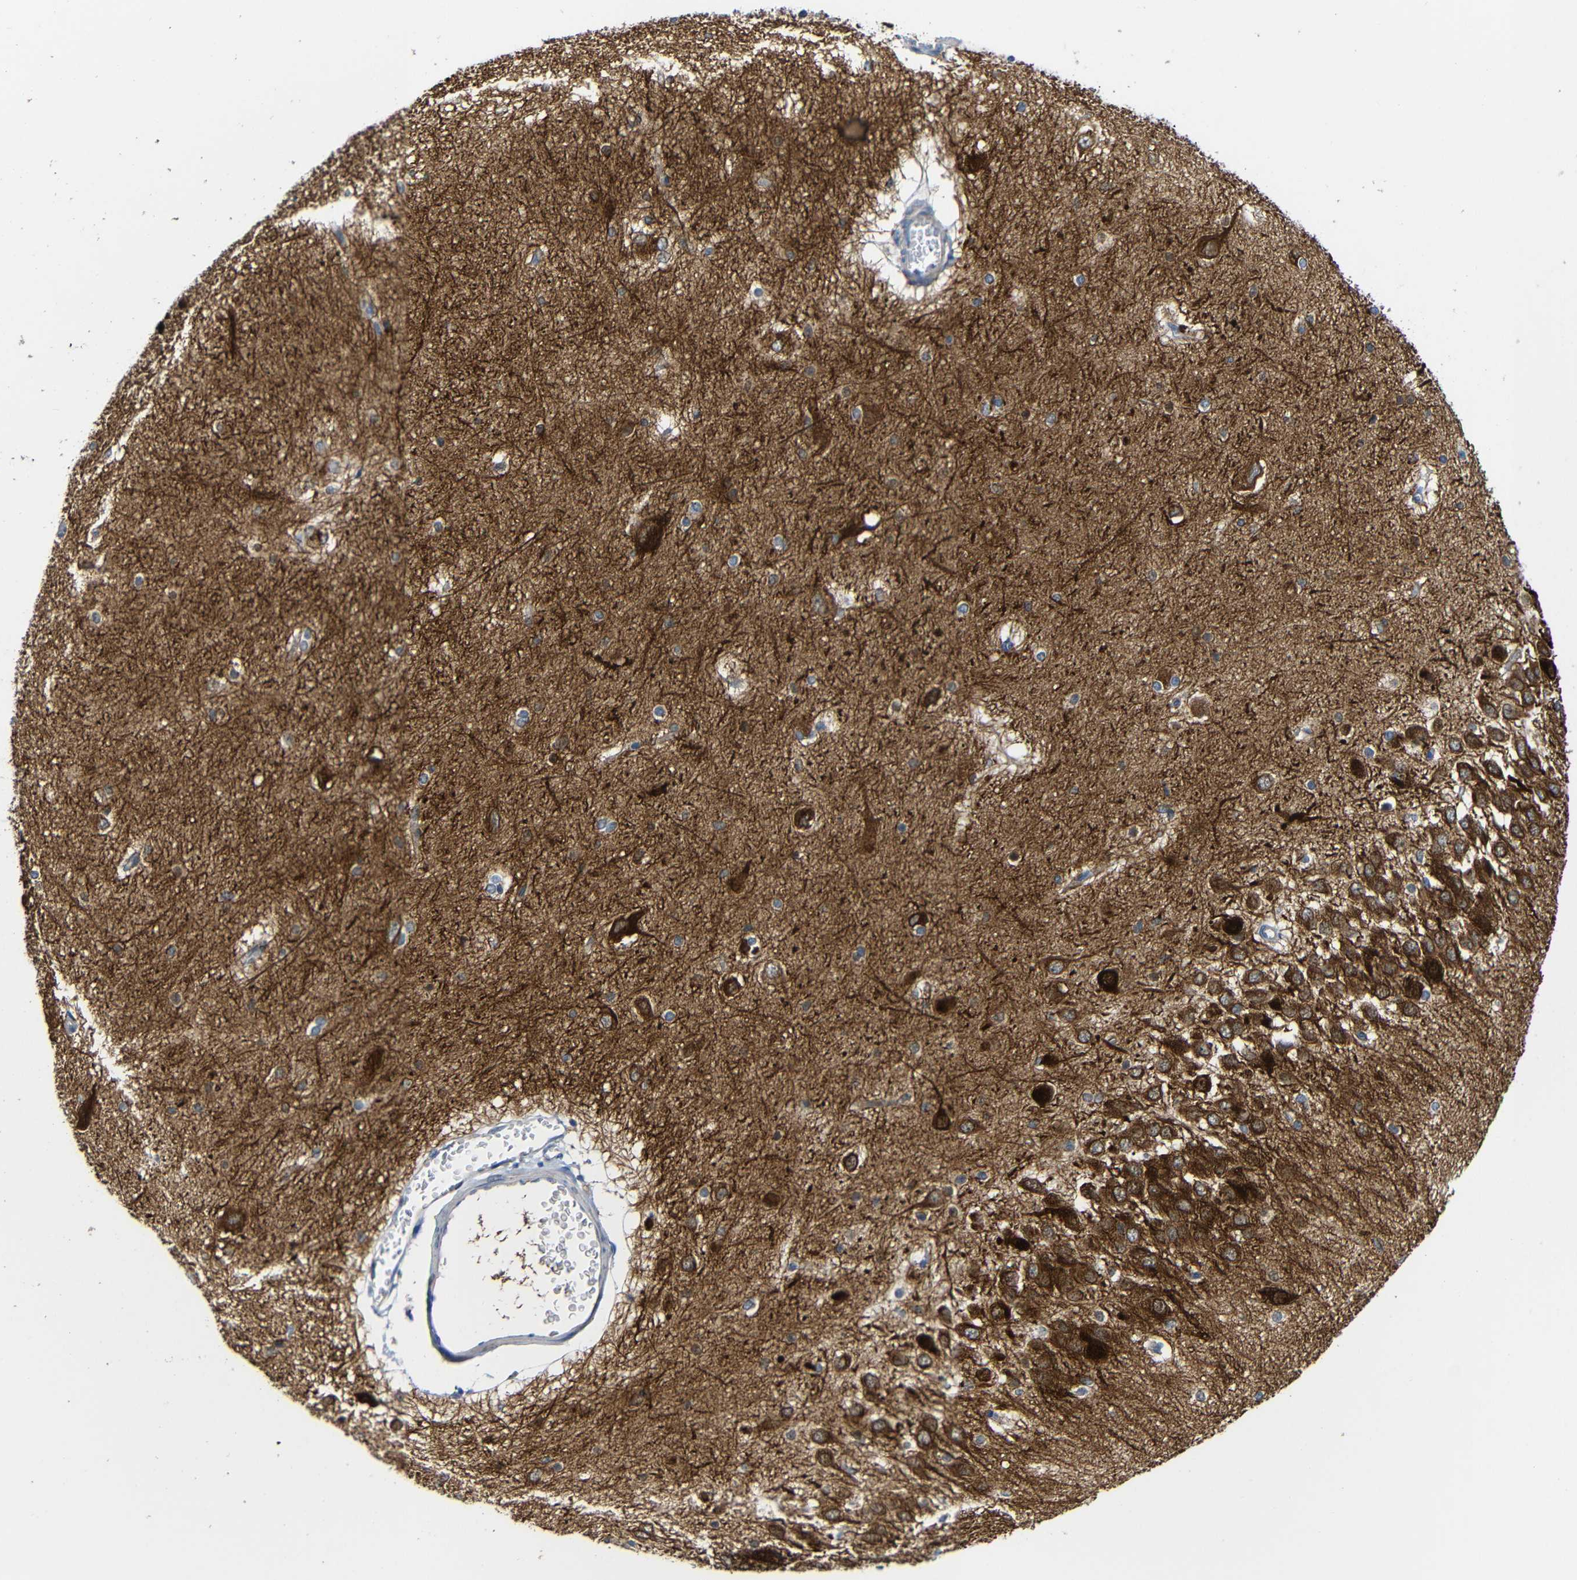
{"staining": {"intensity": "weak", "quantity": "<25%", "location": "cytoplasmic/membranous"}, "tissue": "hippocampus", "cell_type": "Glial cells", "image_type": "normal", "snomed": [{"axis": "morphology", "description": "Normal tissue, NOS"}, {"axis": "topography", "description": "Hippocampus"}], "caption": "Photomicrograph shows no significant protein staining in glial cells of normal hippocampus. The staining was performed using DAB (3,3'-diaminobenzidine) to visualize the protein expression in brown, while the nuclei were stained in blue with hematoxylin (Magnification: 20x).", "gene": "DCLK1", "patient": {"sex": "female", "age": 19}}